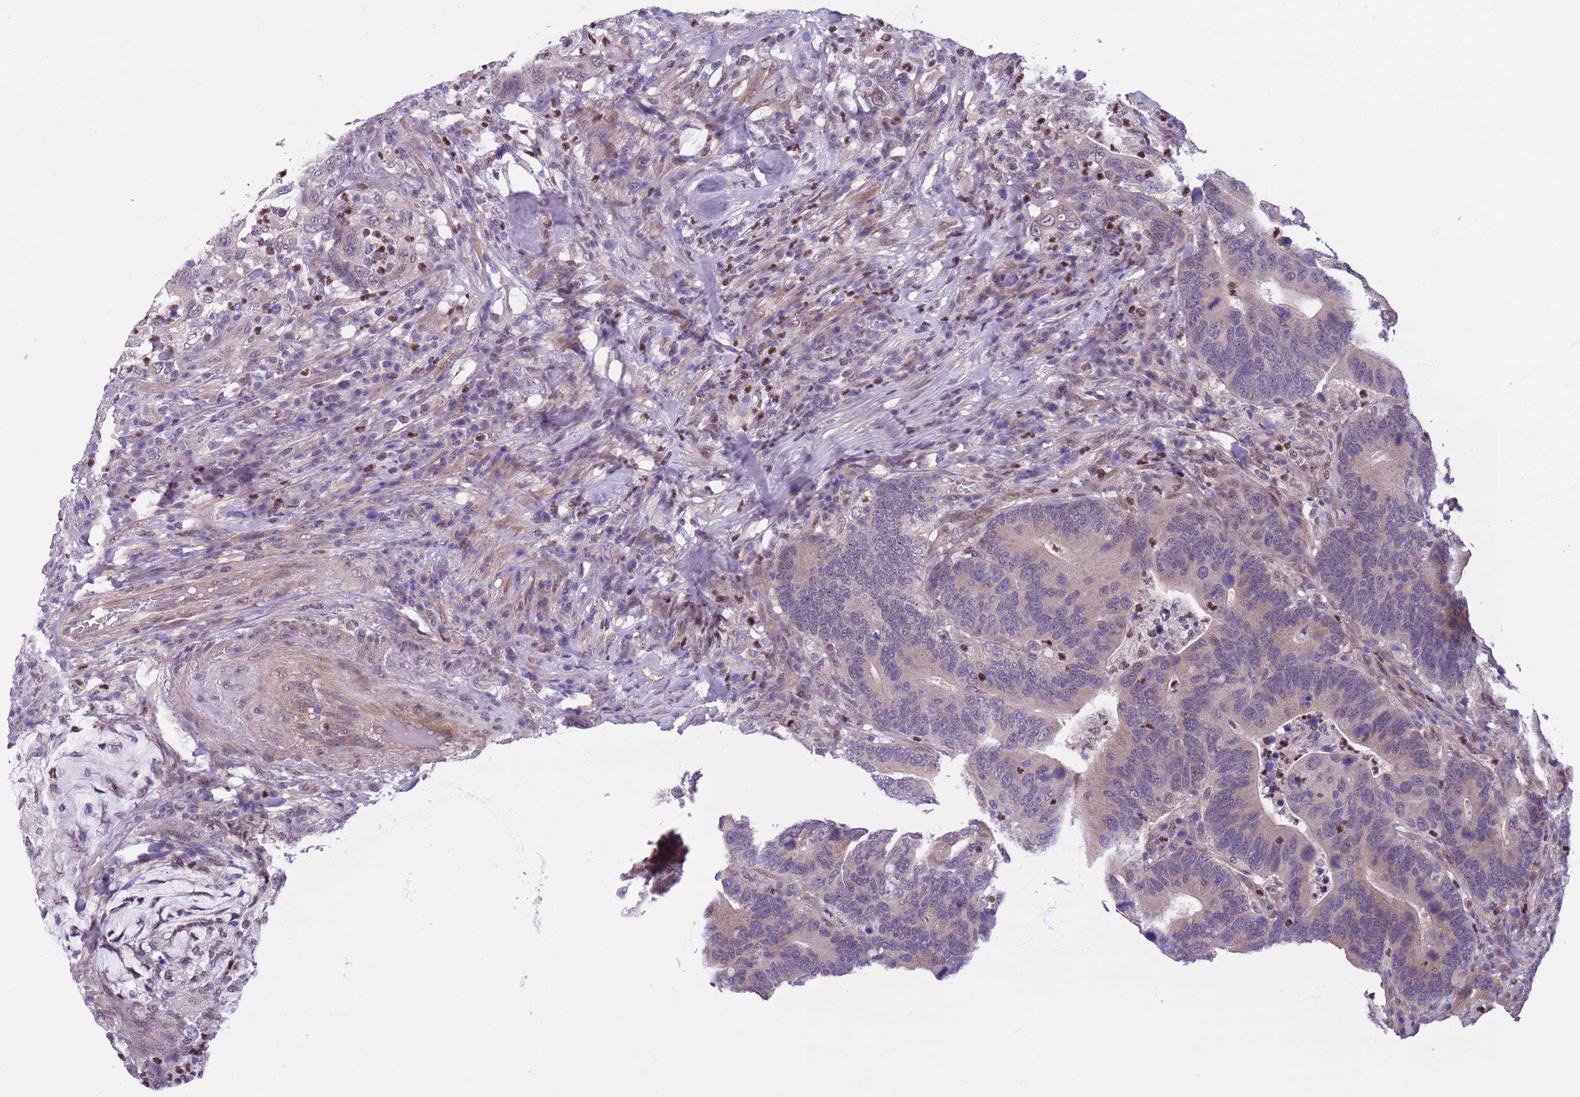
{"staining": {"intensity": "weak", "quantity": "<25%", "location": "cytoplasmic/membranous"}, "tissue": "colorectal cancer", "cell_type": "Tumor cells", "image_type": "cancer", "snomed": [{"axis": "morphology", "description": "Adenocarcinoma, NOS"}, {"axis": "topography", "description": "Colon"}], "caption": "Immunohistochemistry photomicrograph of human colorectal cancer (adenocarcinoma) stained for a protein (brown), which exhibits no expression in tumor cells.", "gene": "ADCY7", "patient": {"sex": "female", "age": 66}}